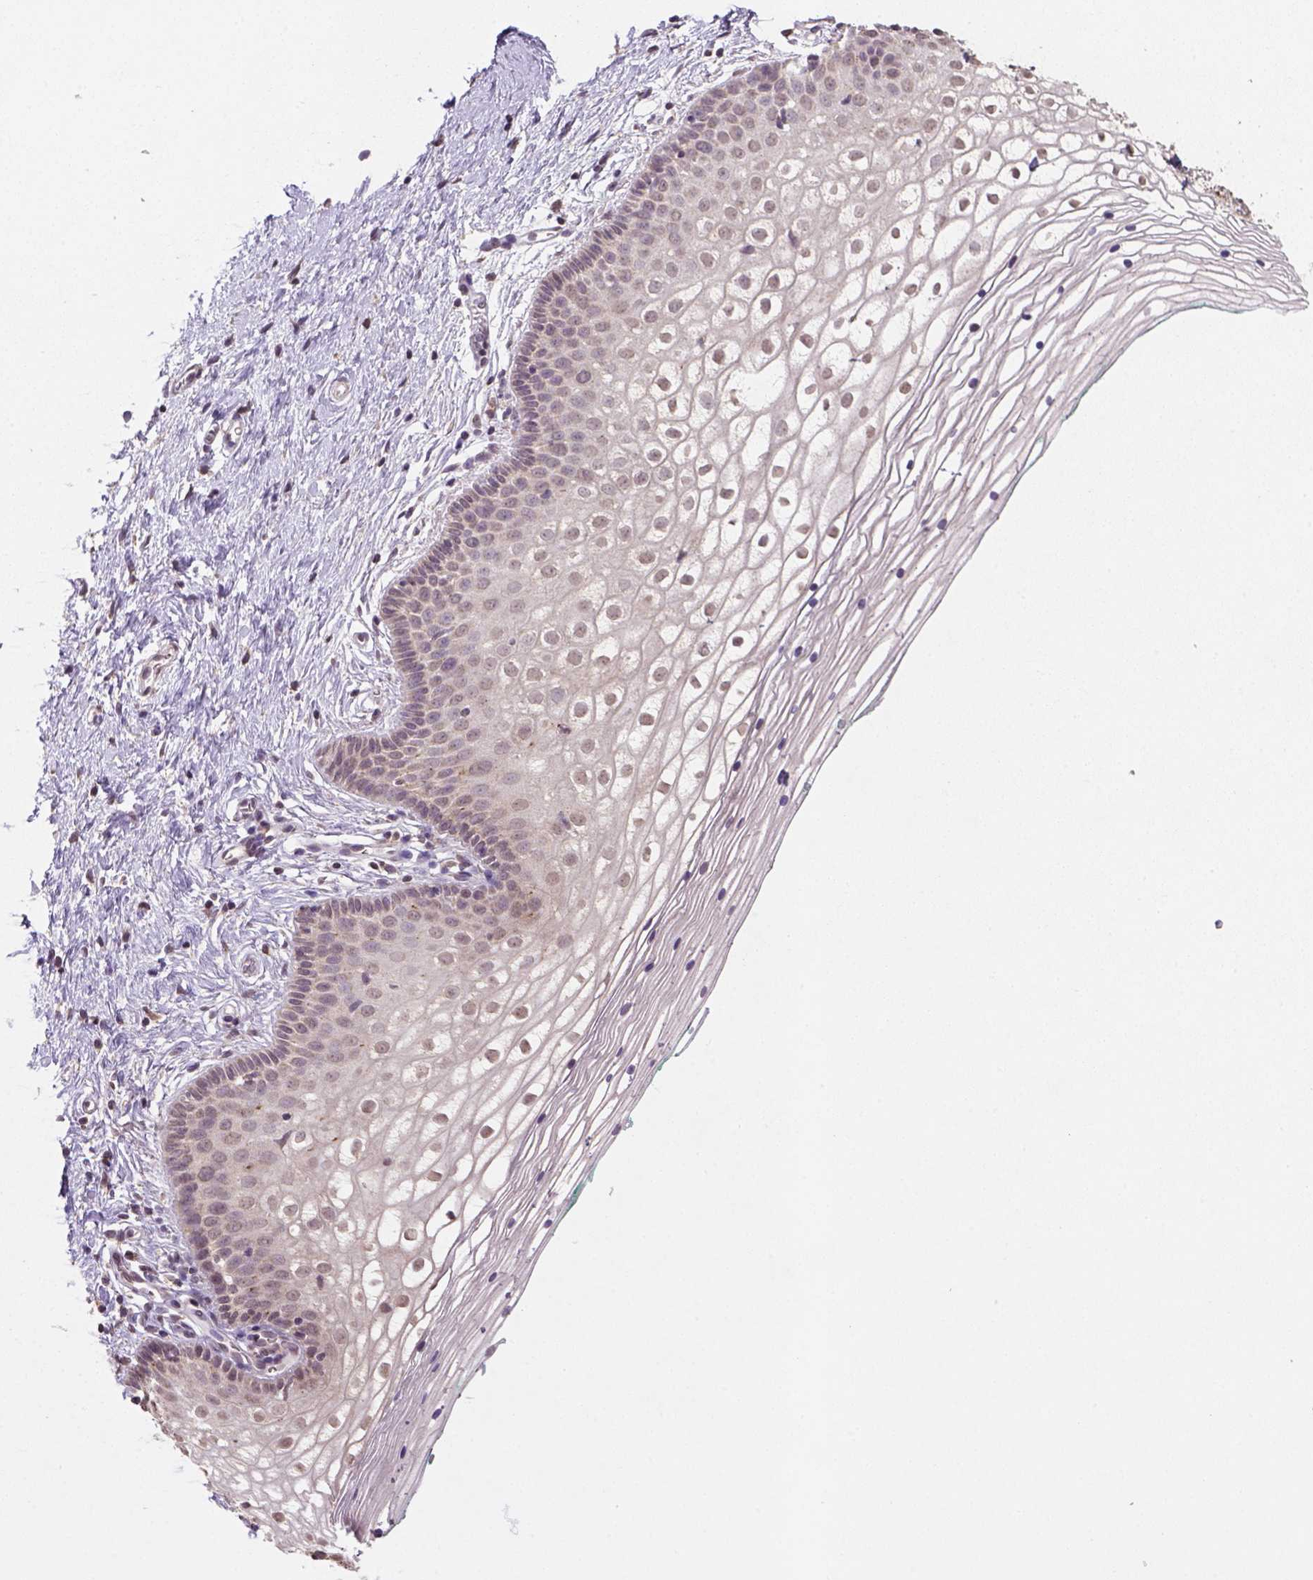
{"staining": {"intensity": "weak", "quantity": ">75%", "location": "nuclear"}, "tissue": "vagina", "cell_type": "Squamous epithelial cells", "image_type": "normal", "snomed": [{"axis": "morphology", "description": "Normal tissue, NOS"}, {"axis": "topography", "description": "Vagina"}], "caption": "Weak nuclear protein positivity is appreciated in approximately >75% of squamous epithelial cells in vagina.", "gene": "NUDT10", "patient": {"sex": "female", "age": 36}}